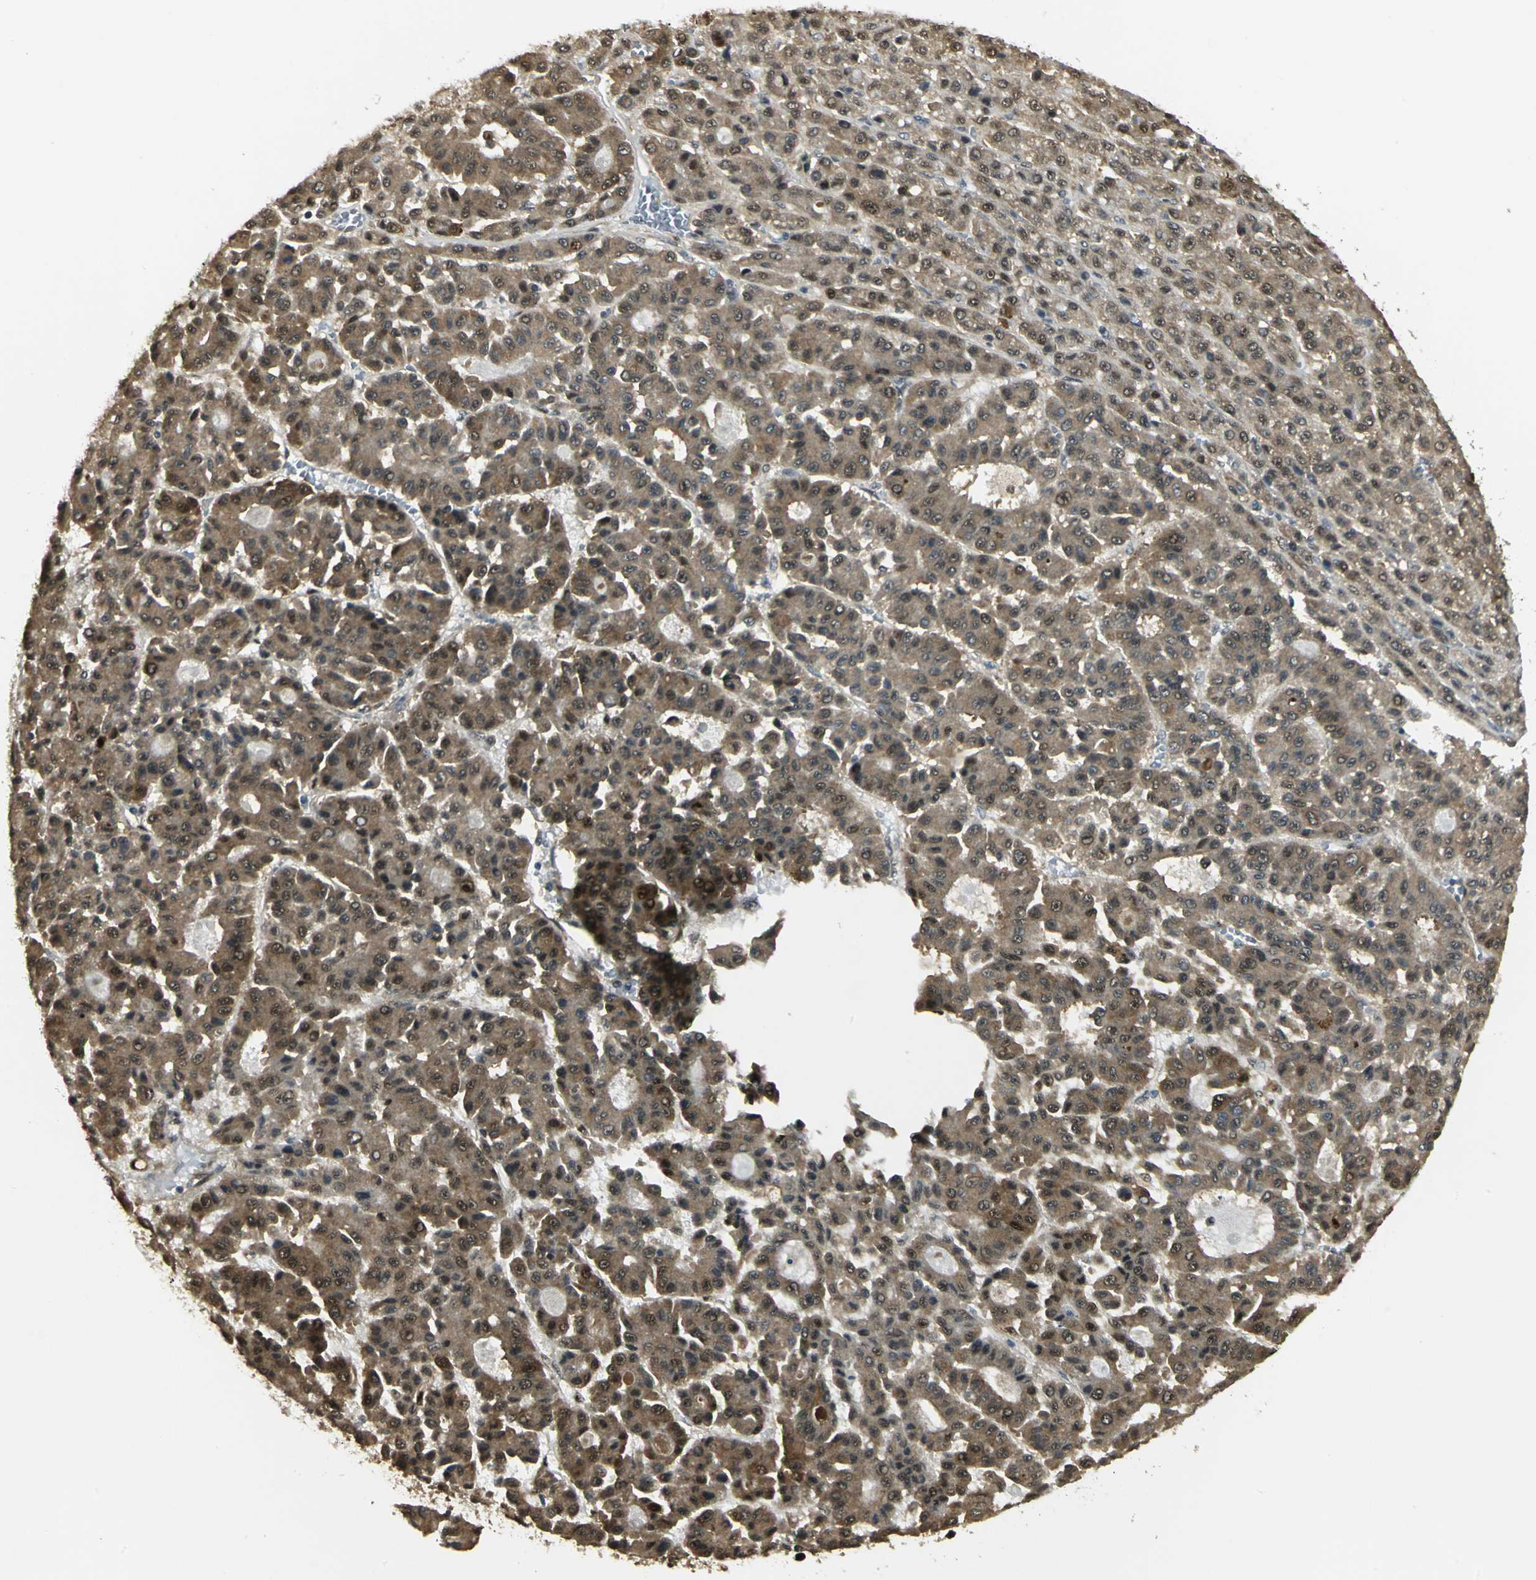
{"staining": {"intensity": "moderate", "quantity": ">75%", "location": "cytoplasmic/membranous,nuclear"}, "tissue": "liver cancer", "cell_type": "Tumor cells", "image_type": "cancer", "snomed": [{"axis": "morphology", "description": "Carcinoma, Hepatocellular, NOS"}, {"axis": "topography", "description": "Liver"}], "caption": "Liver cancer (hepatocellular carcinoma) stained for a protein (brown) shows moderate cytoplasmic/membranous and nuclear positive expression in about >75% of tumor cells.", "gene": "PSMC4", "patient": {"sex": "male", "age": 70}}